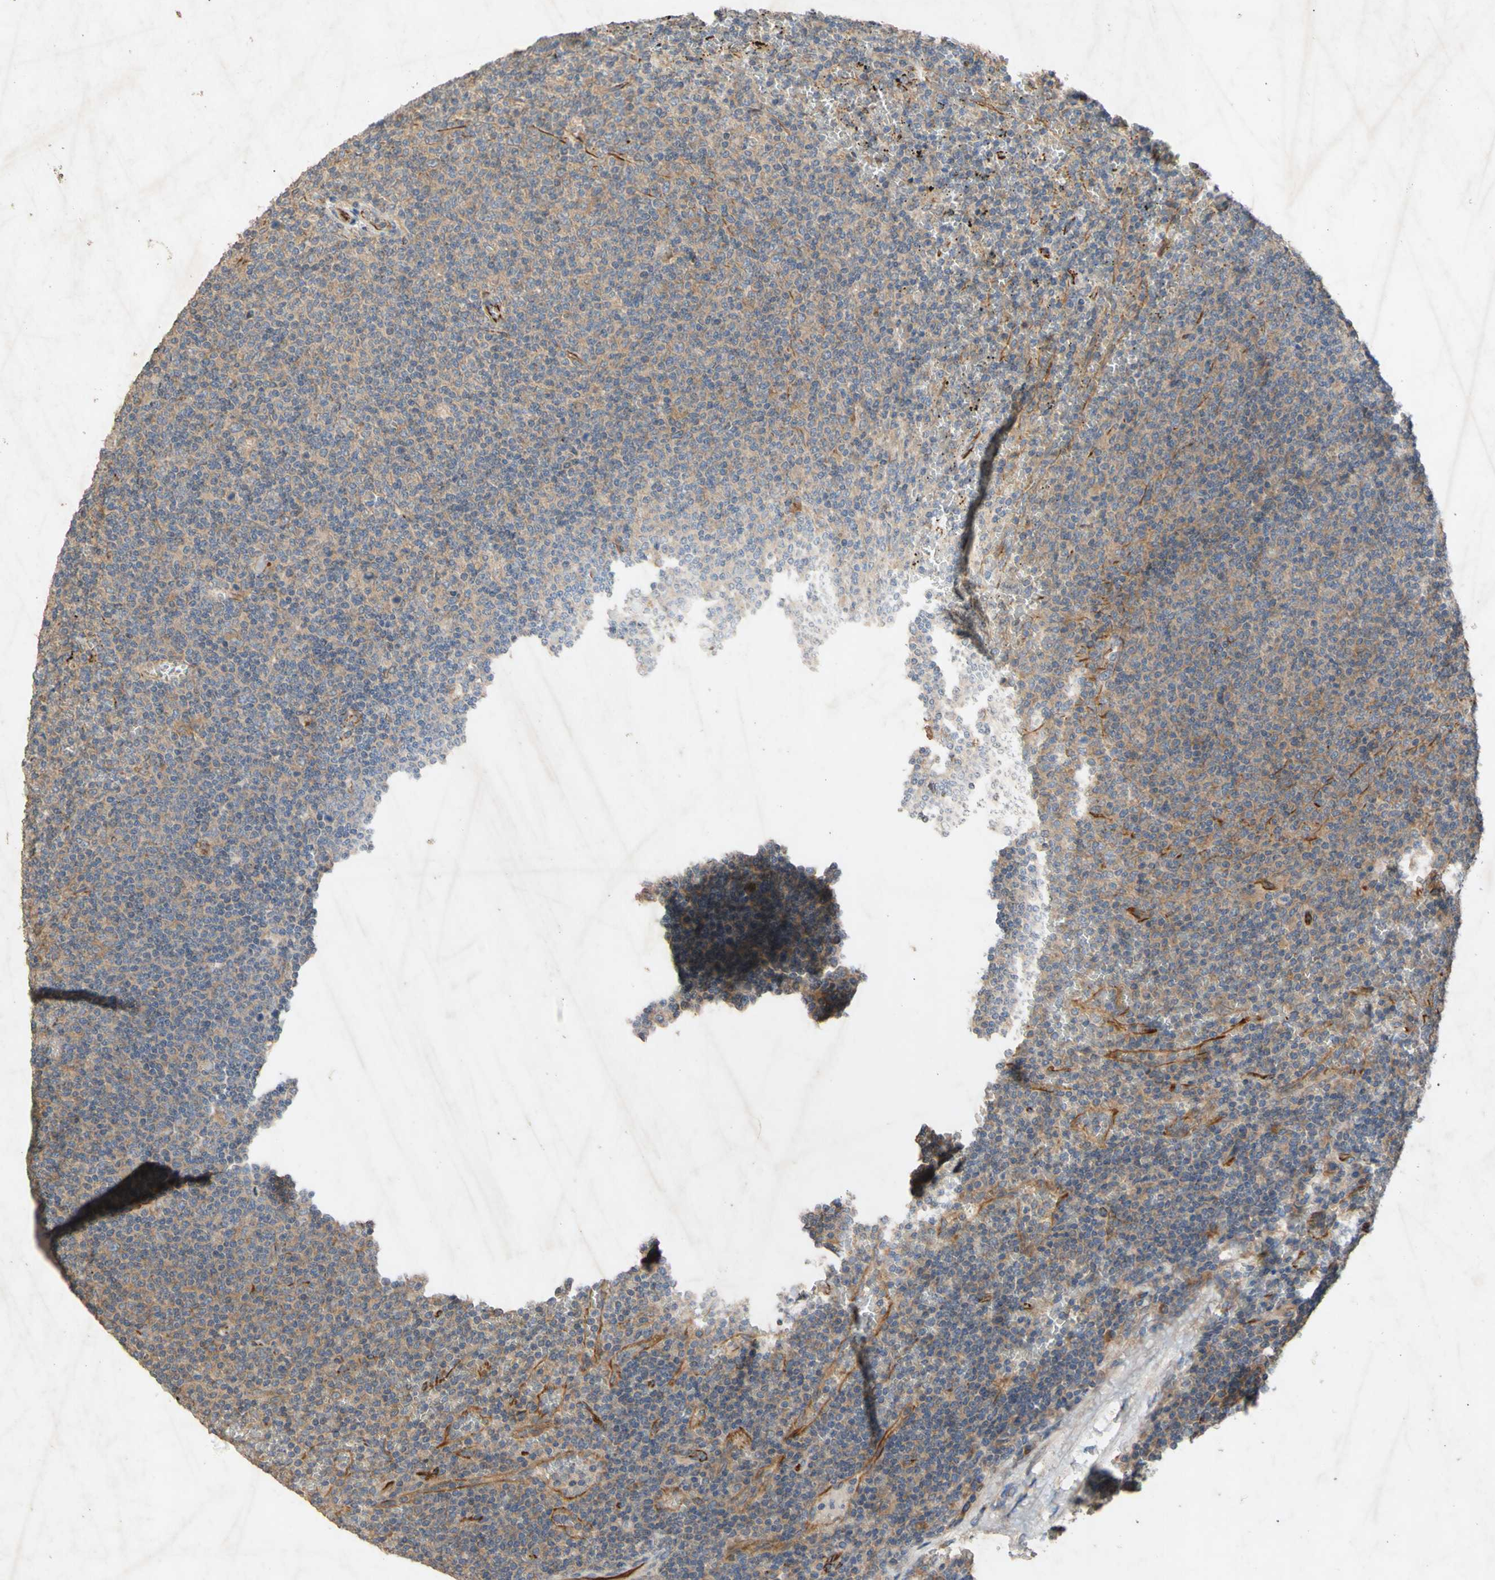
{"staining": {"intensity": "weak", "quantity": "<25%", "location": "cytoplasmic/membranous"}, "tissue": "lymphoma", "cell_type": "Tumor cells", "image_type": "cancer", "snomed": [{"axis": "morphology", "description": "Malignant lymphoma, non-Hodgkin's type, Low grade"}, {"axis": "topography", "description": "Spleen"}], "caption": "Low-grade malignant lymphoma, non-Hodgkin's type was stained to show a protein in brown. There is no significant positivity in tumor cells.", "gene": "EIF2S3", "patient": {"sex": "female", "age": 50}}